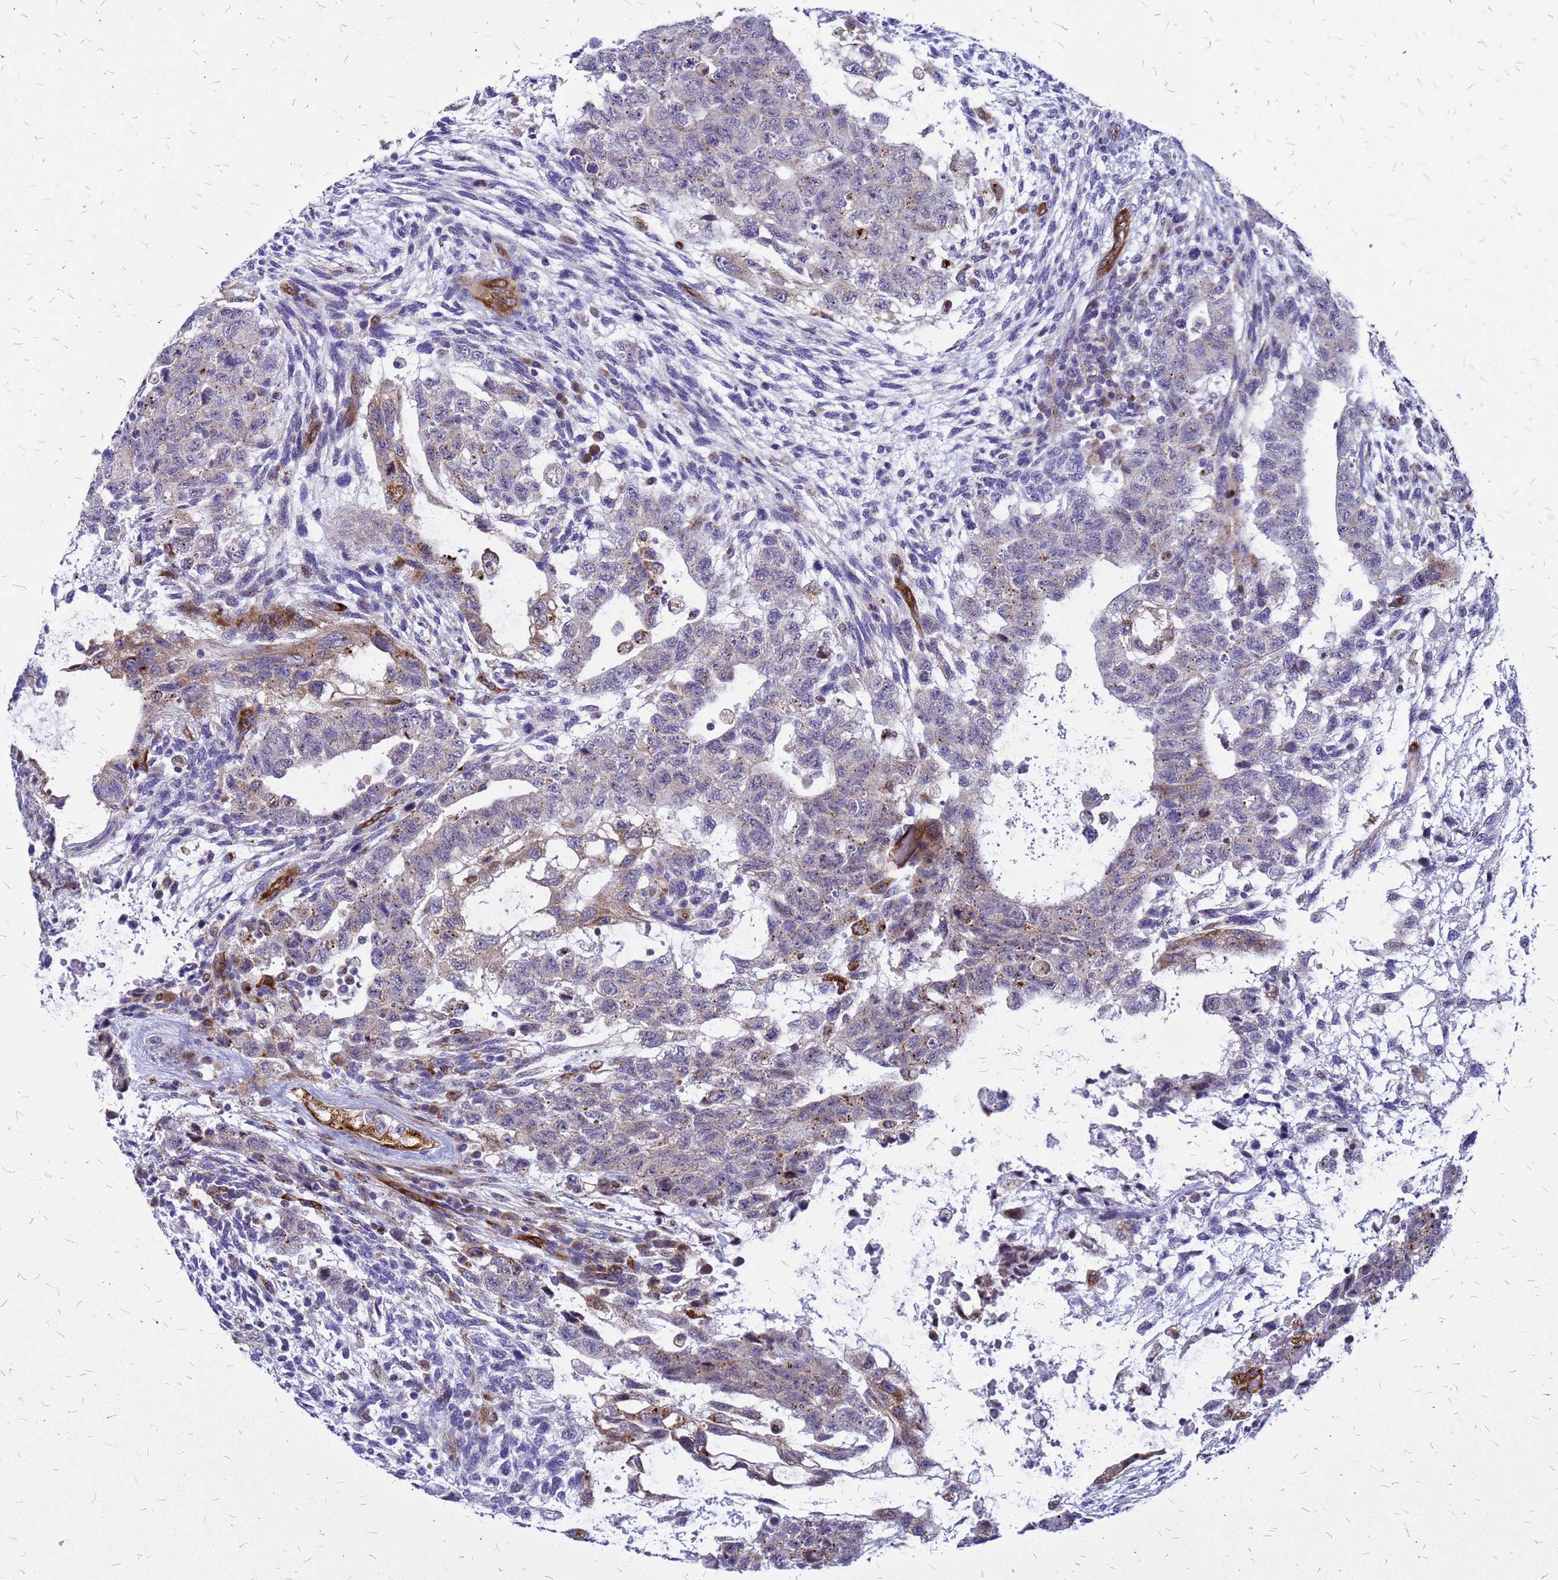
{"staining": {"intensity": "moderate", "quantity": "<25%", "location": "cytoplasmic/membranous"}, "tissue": "testis cancer", "cell_type": "Tumor cells", "image_type": "cancer", "snomed": [{"axis": "morphology", "description": "Carcinoma, Embryonal, NOS"}, {"axis": "topography", "description": "Testis"}], "caption": "IHC histopathology image of human testis cancer (embryonal carcinoma) stained for a protein (brown), which demonstrates low levels of moderate cytoplasmic/membranous positivity in approximately <25% of tumor cells.", "gene": "NOSTRIN", "patient": {"sex": "male", "age": 36}}